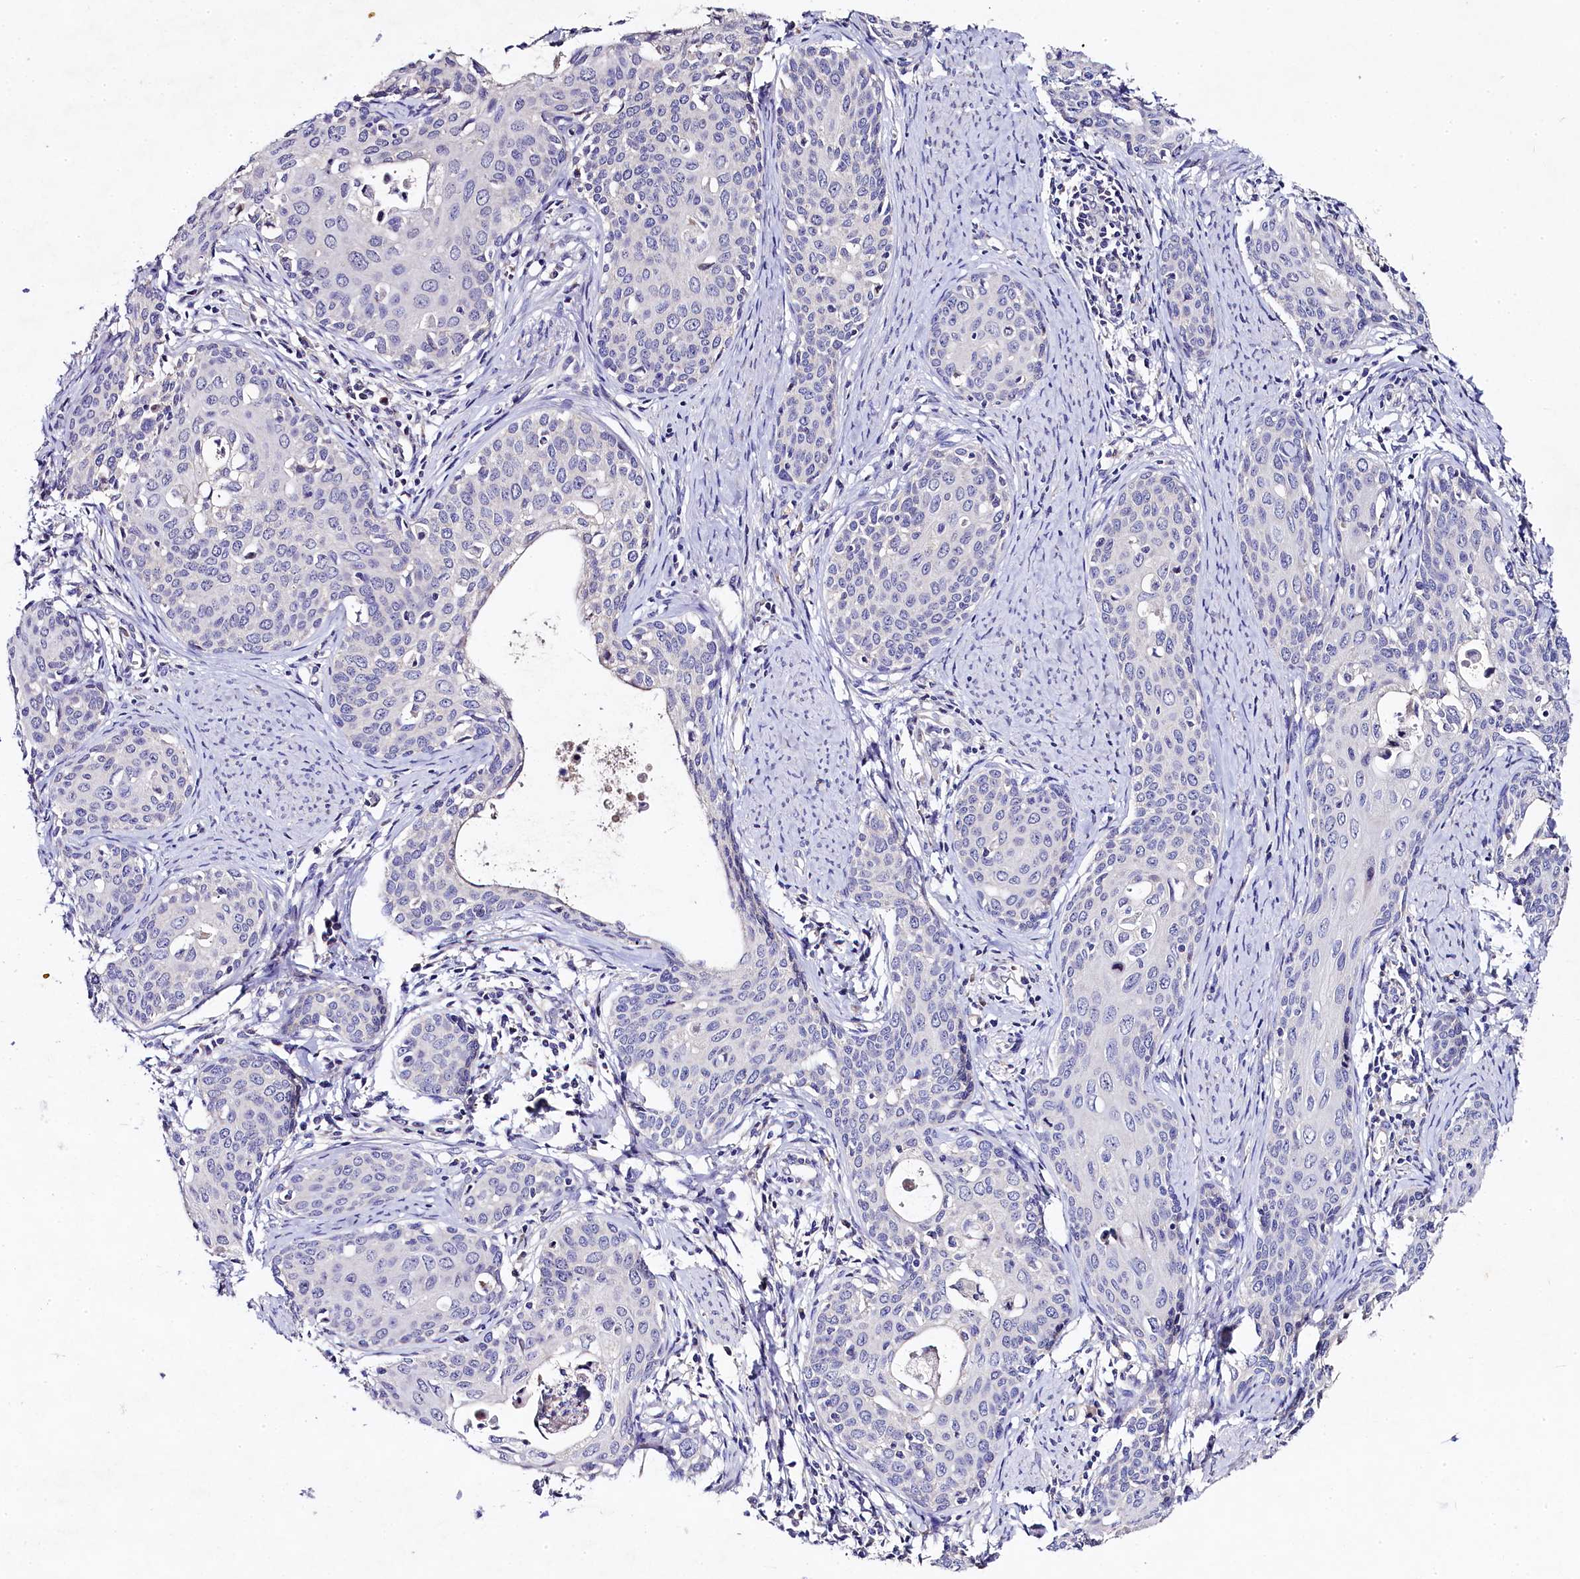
{"staining": {"intensity": "negative", "quantity": "none", "location": "none"}, "tissue": "cervical cancer", "cell_type": "Tumor cells", "image_type": "cancer", "snomed": [{"axis": "morphology", "description": "Squamous cell carcinoma, NOS"}, {"axis": "topography", "description": "Cervix"}], "caption": "An immunohistochemistry photomicrograph of squamous cell carcinoma (cervical) is shown. There is no staining in tumor cells of squamous cell carcinoma (cervical). (DAB (3,3'-diaminobenzidine) immunohistochemistry with hematoxylin counter stain).", "gene": "FXYD6", "patient": {"sex": "female", "age": 52}}